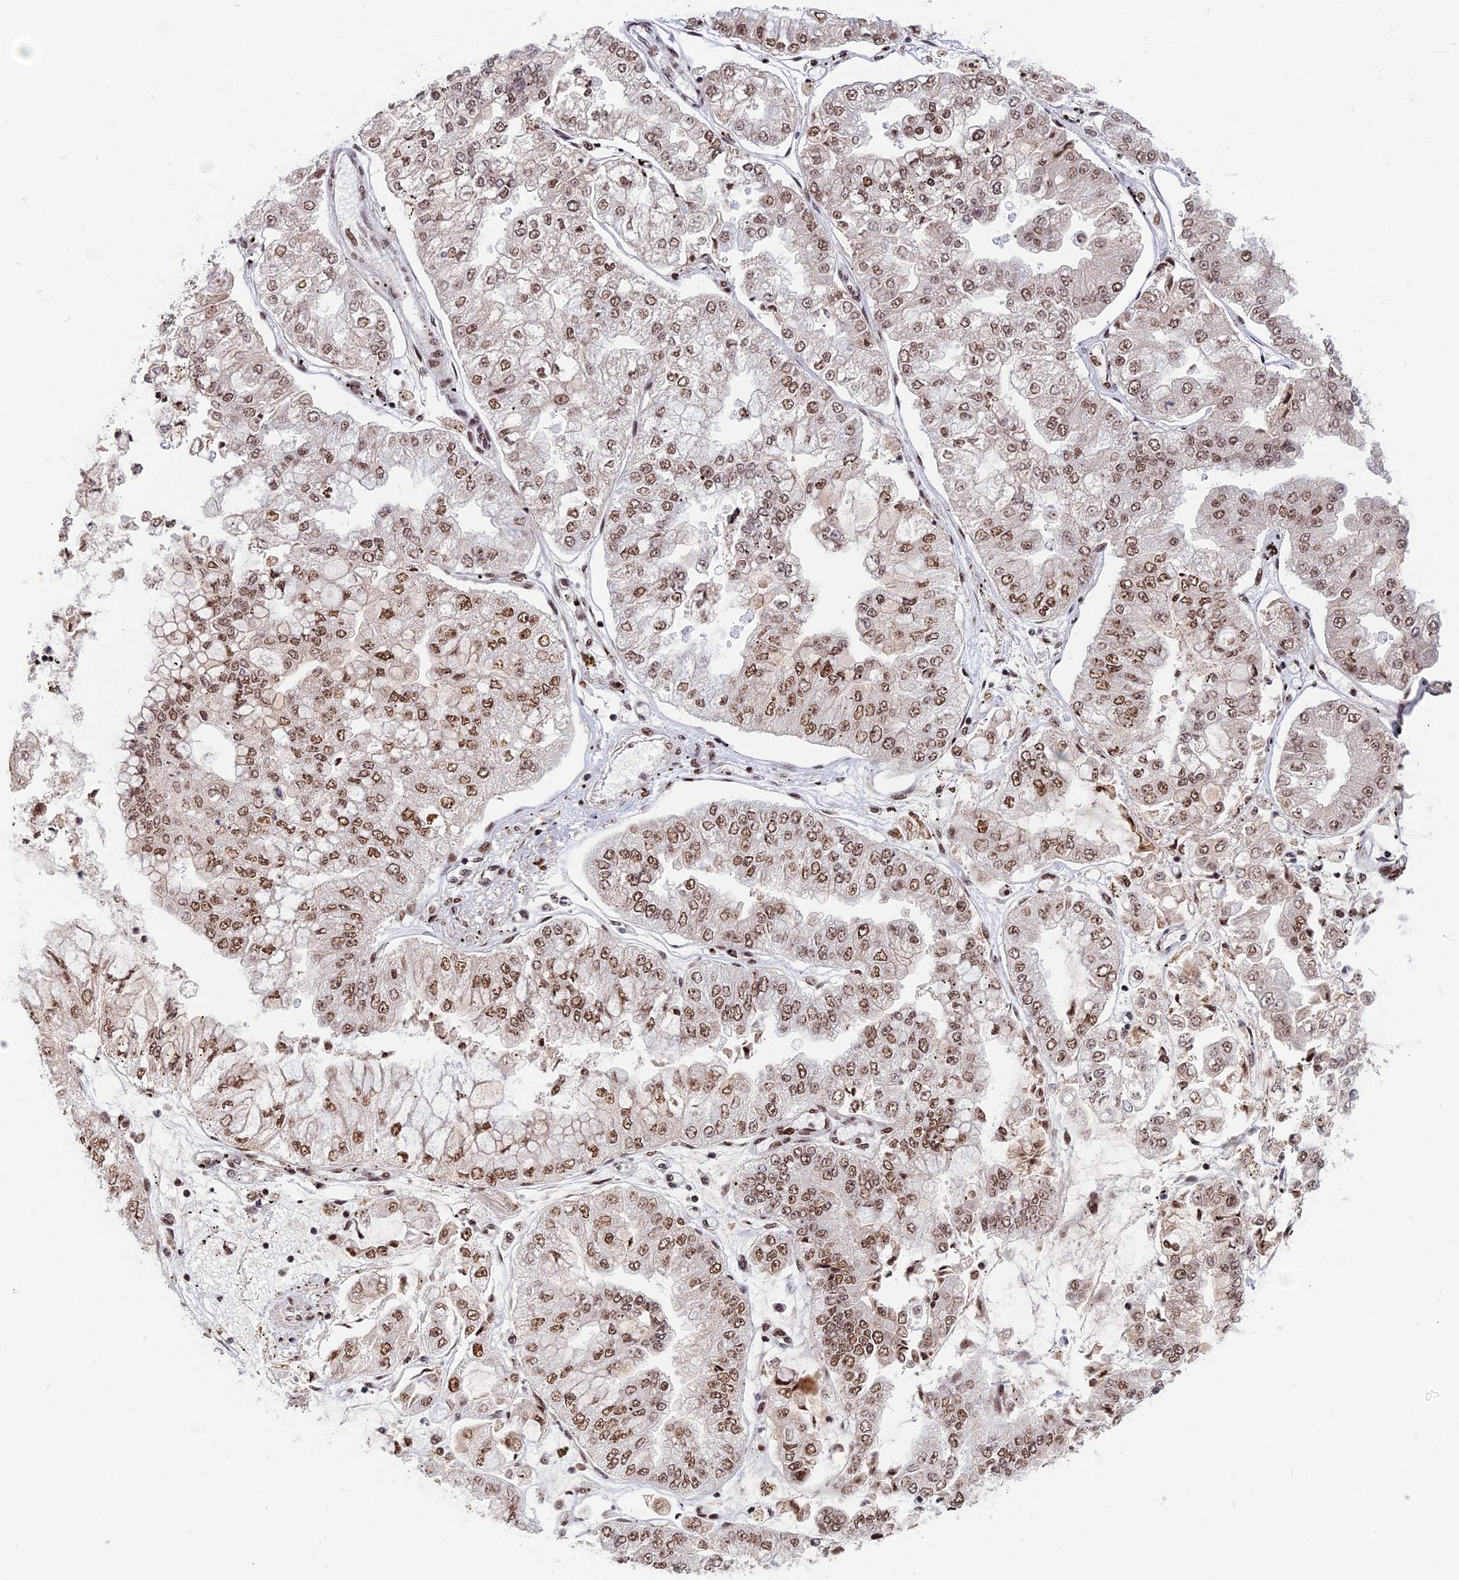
{"staining": {"intensity": "moderate", "quantity": ">75%", "location": "nuclear"}, "tissue": "stomach cancer", "cell_type": "Tumor cells", "image_type": "cancer", "snomed": [{"axis": "morphology", "description": "Adenocarcinoma, NOS"}, {"axis": "topography", "description": "Stomach"}], "caption": "Immunohistochemical staining of human stomach adenocarcinoma displays moderate nuclear protein expression in about >75% of tumor cells. The protein of interest is stained brown, and the nuclei are stained in blue (DAB (3,3'-diaminobenzidine) IHC with brightfield microscopy, high magnification).", "gene": "CDC7", "patient": {"sex": "male", "age": 76}}